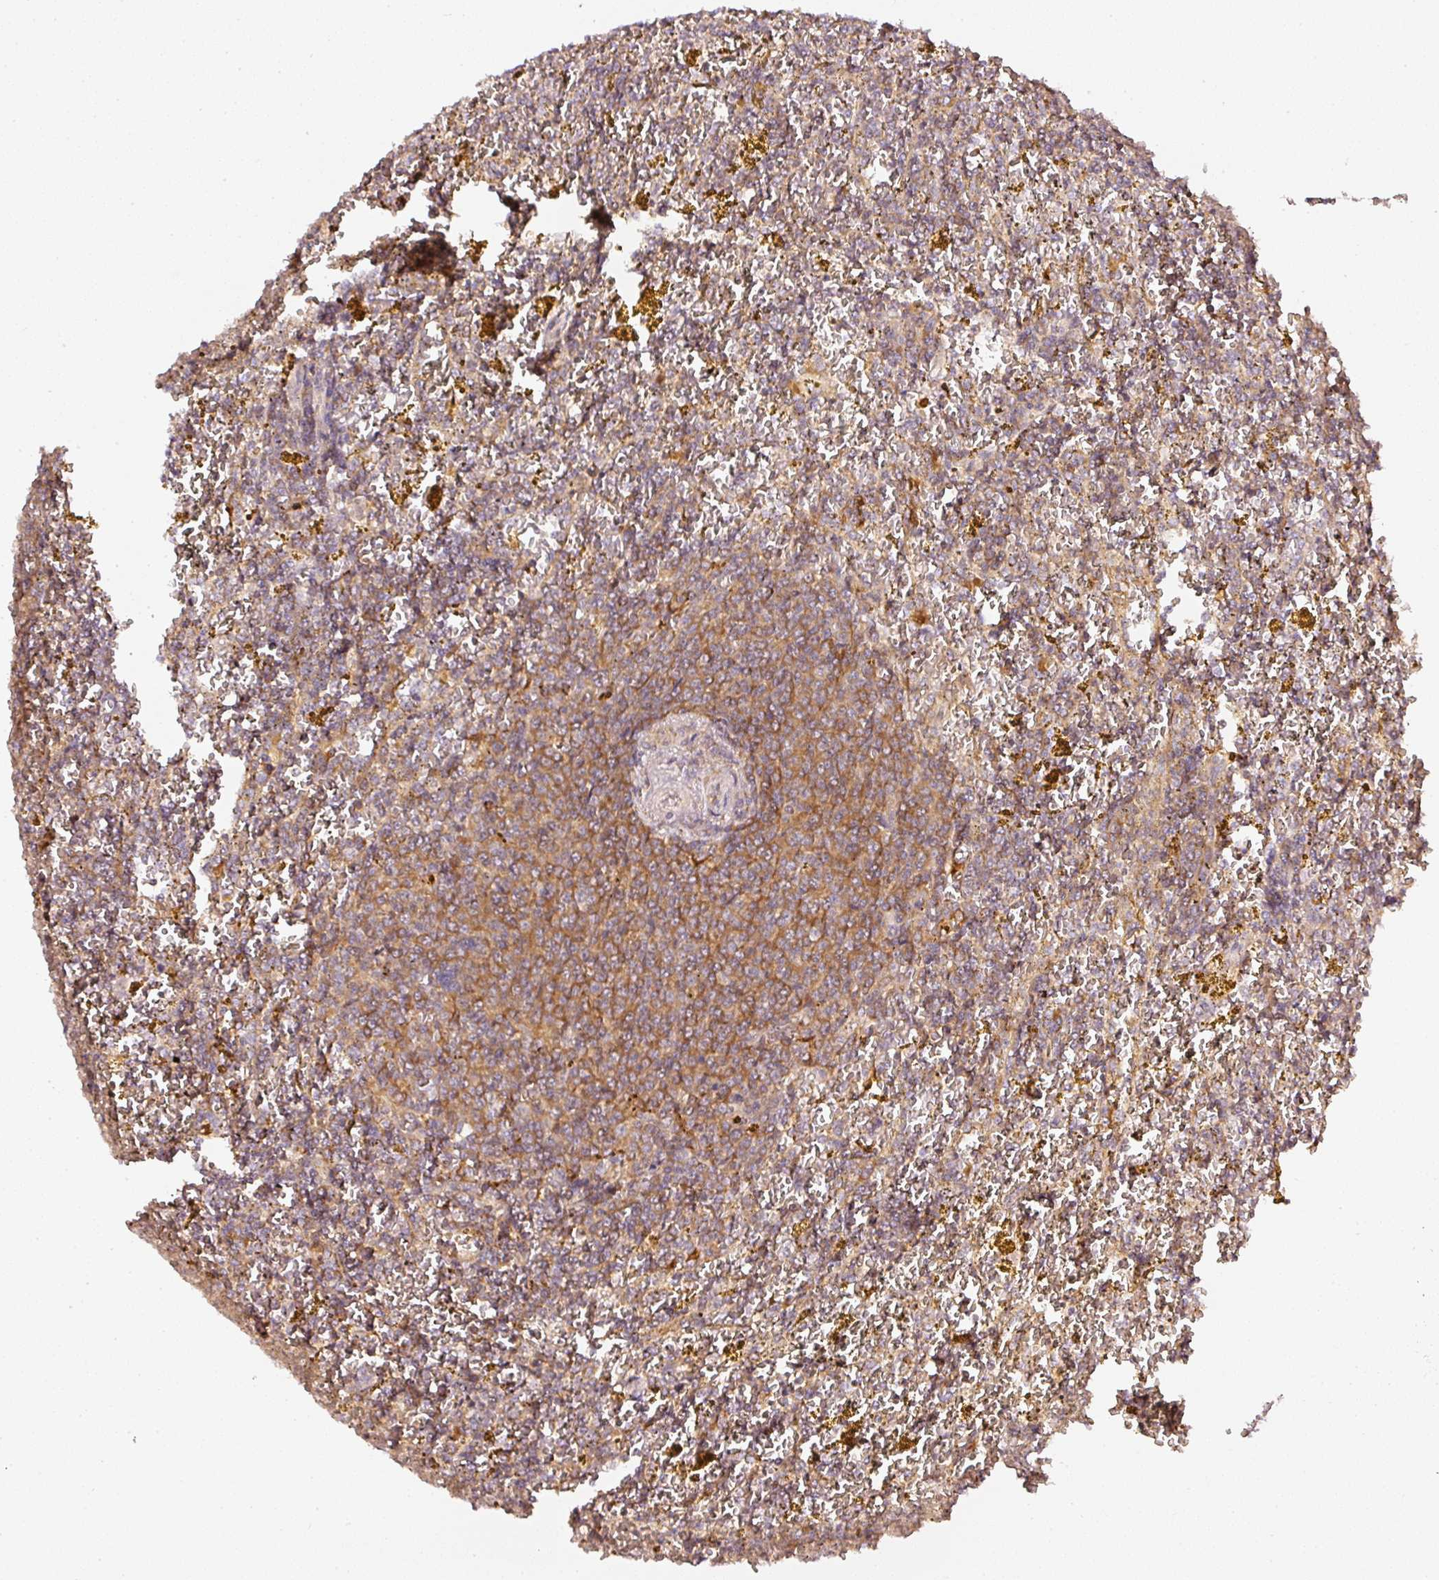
{"staining": {"intensity": "moderate", "quantity": ">75%", "location": "cytoplasmic/membranous"}, "tissue": "lymphoma", "cell_type": "Tumor cells", "image_type": "cancer", "snomed": [{"axis": "morphology", "description": "Malignant lymphoma, non-Hodgkin's type, Low grade"}, {"axis": "topography", "description": "Spleen"}, {"axis": "topography", "description": "Lymph node"}], "caption": "A high-resolution photomicrograph shows immunohistochemistry staining of lymphoma, which exhibits moderate cytoplasmic/membranous staining in approximately >75% of tumor cells.", "gene": "ASMTL", "patient": {"sex": "female", "age": 66}}